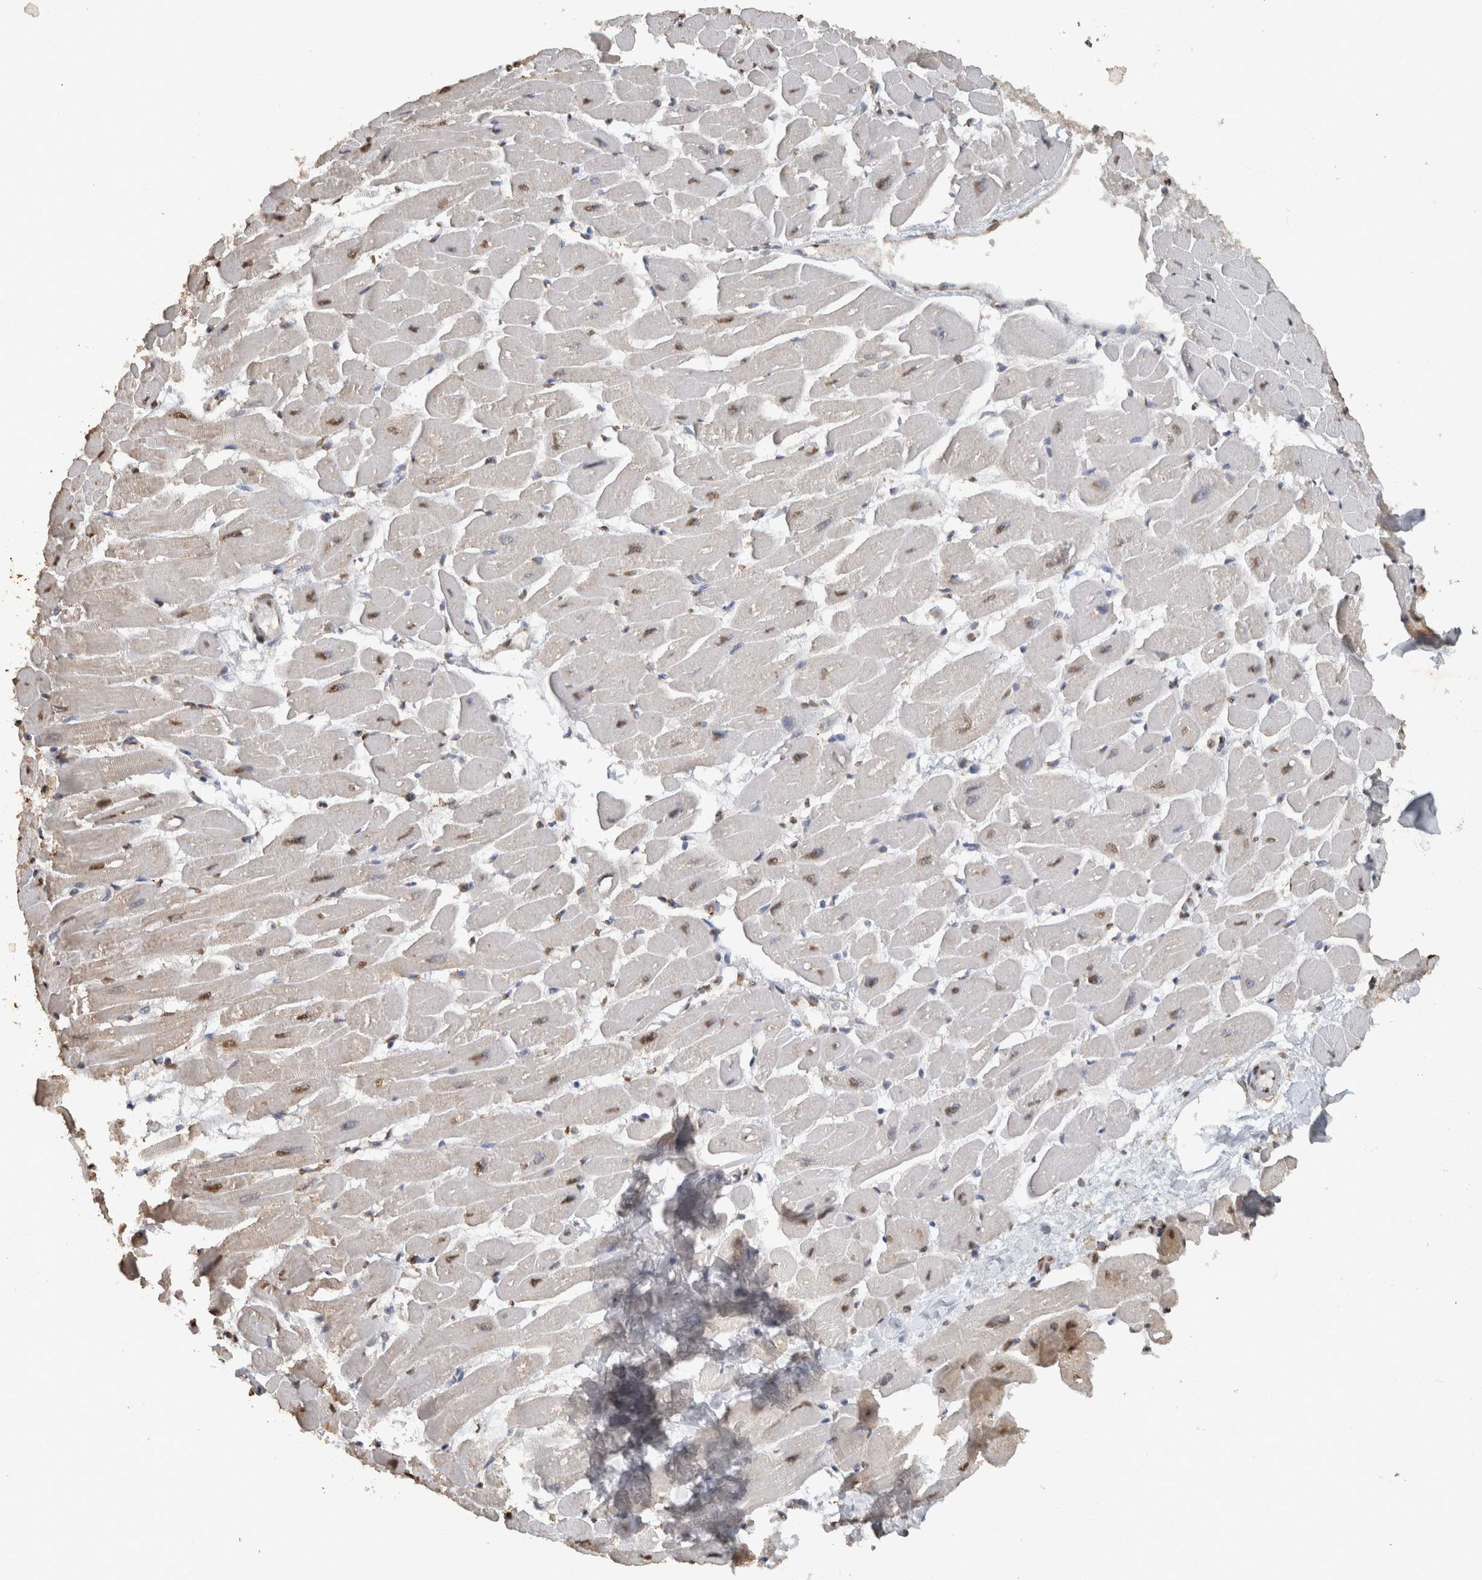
{"staining": {"intensity": "moderate", "quantity": ">75%", "location": "nuclear"}, "tissue": "heart muscle", "cell_type": "Cardiomyocytes", "image_type": "normal", "snomed": [{"axis": "morphology", "description": "Normal tissue, NOS"}, {"axis": "topography", "description": "Heart"}], "caption": "The immunohistochemical stain labels moderate nuclear staining in cardiomyocytes of benign heart muscle.", "gene": "HAND2", "patient": {"sex": "female", "age": 54}}